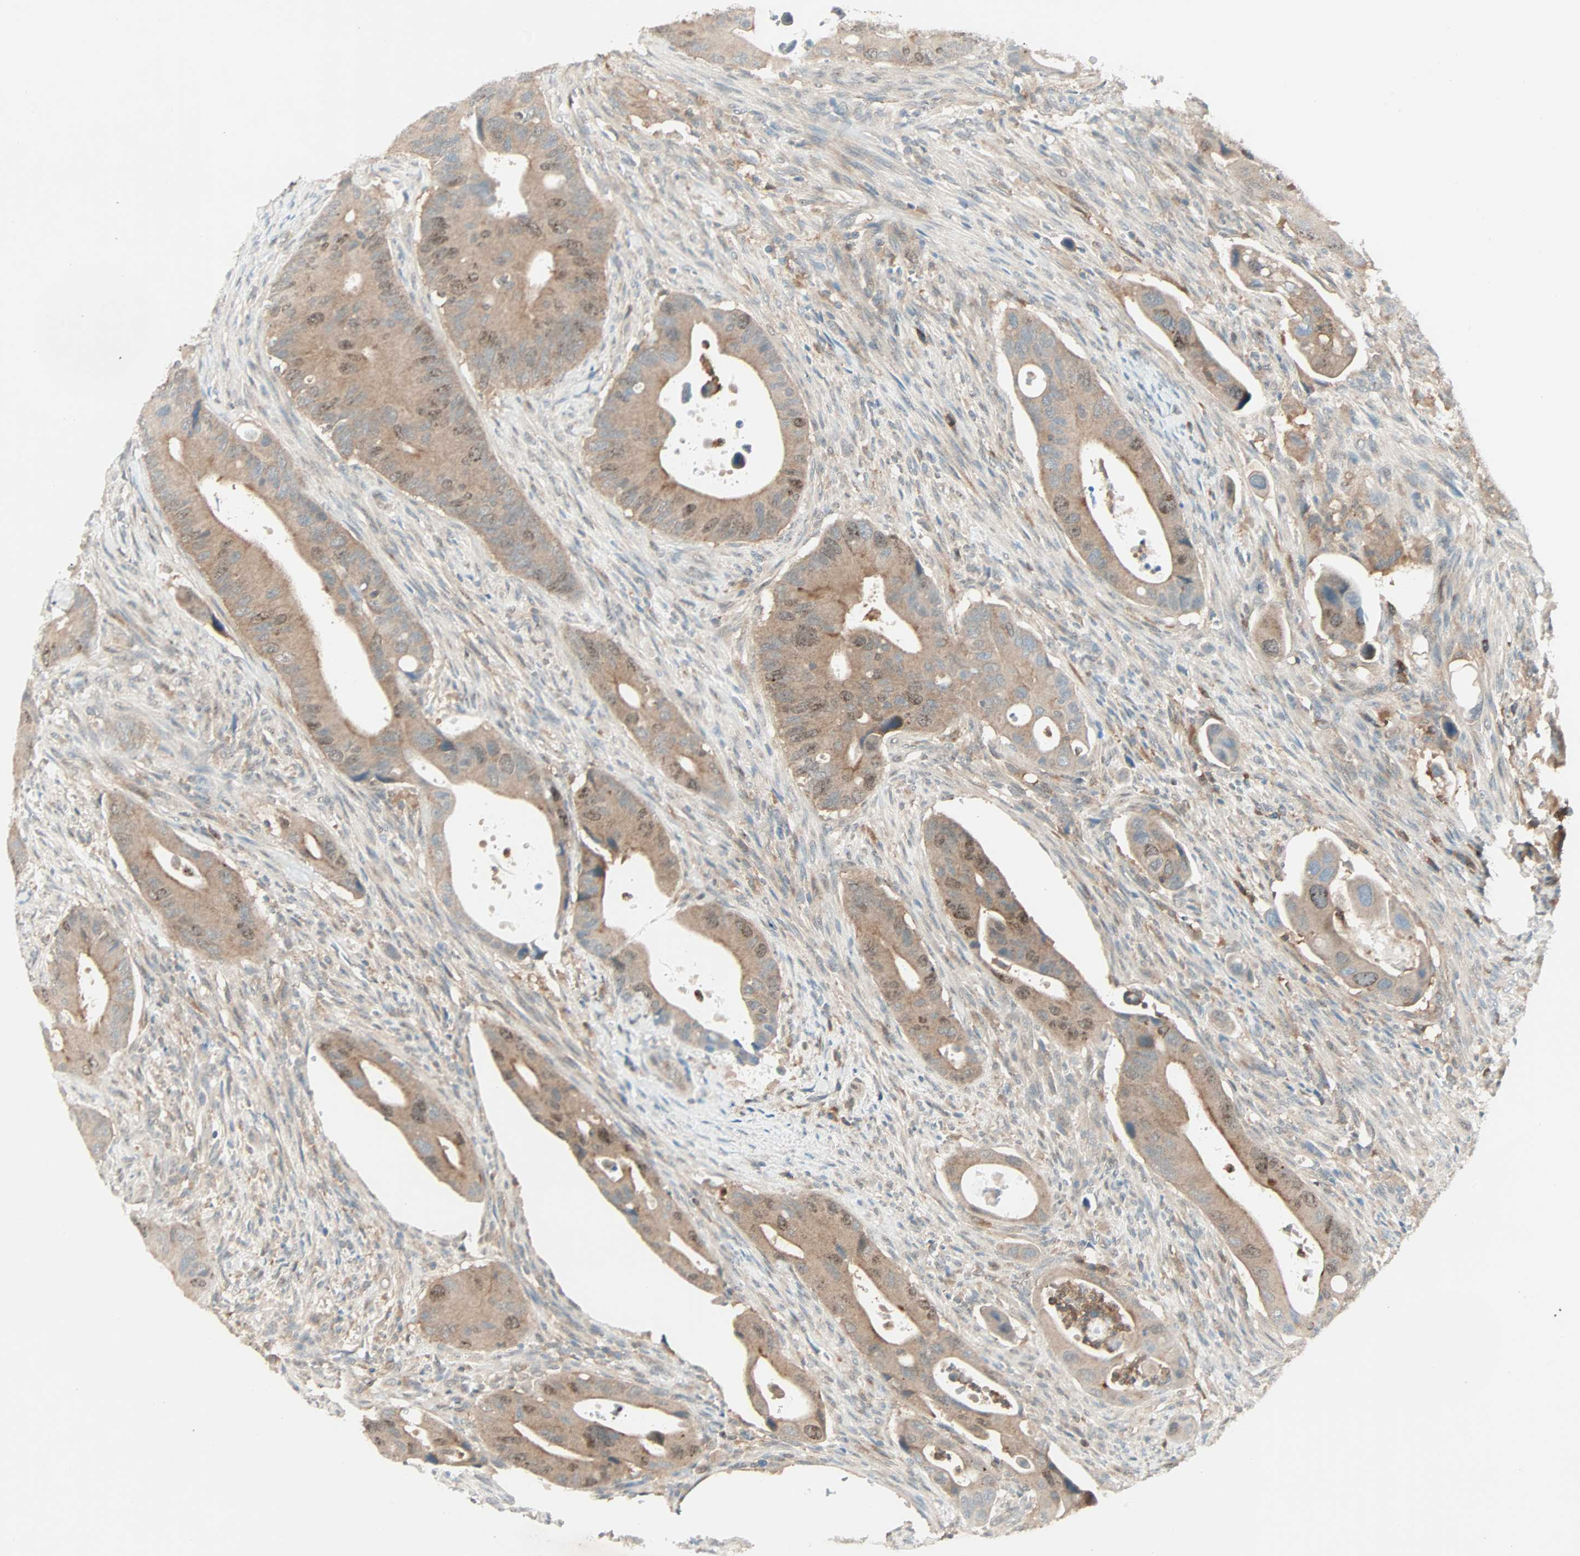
{"staining": {"intensity": "strong", "quantity": ">75%", "location": "cytoplasmic/membranous"}, "tissue": "colorectal cancer", "cell_type": "Tumor cells", "image_type": "cancer", "snomed": [{"axis": "morphology", "description": "Adenocarcinoma, NOS"}, {"axis": "topography", "description": "Rectum"}], "caption": "Colorectal cancer (adenocarcinoma) stained with a brown dye demonstrates strong cytoplasmic/membranous positive staining in about >75% of tumor cells.", "gene": "SMIM8", "patient": {"sex": "female", "age": 57}}